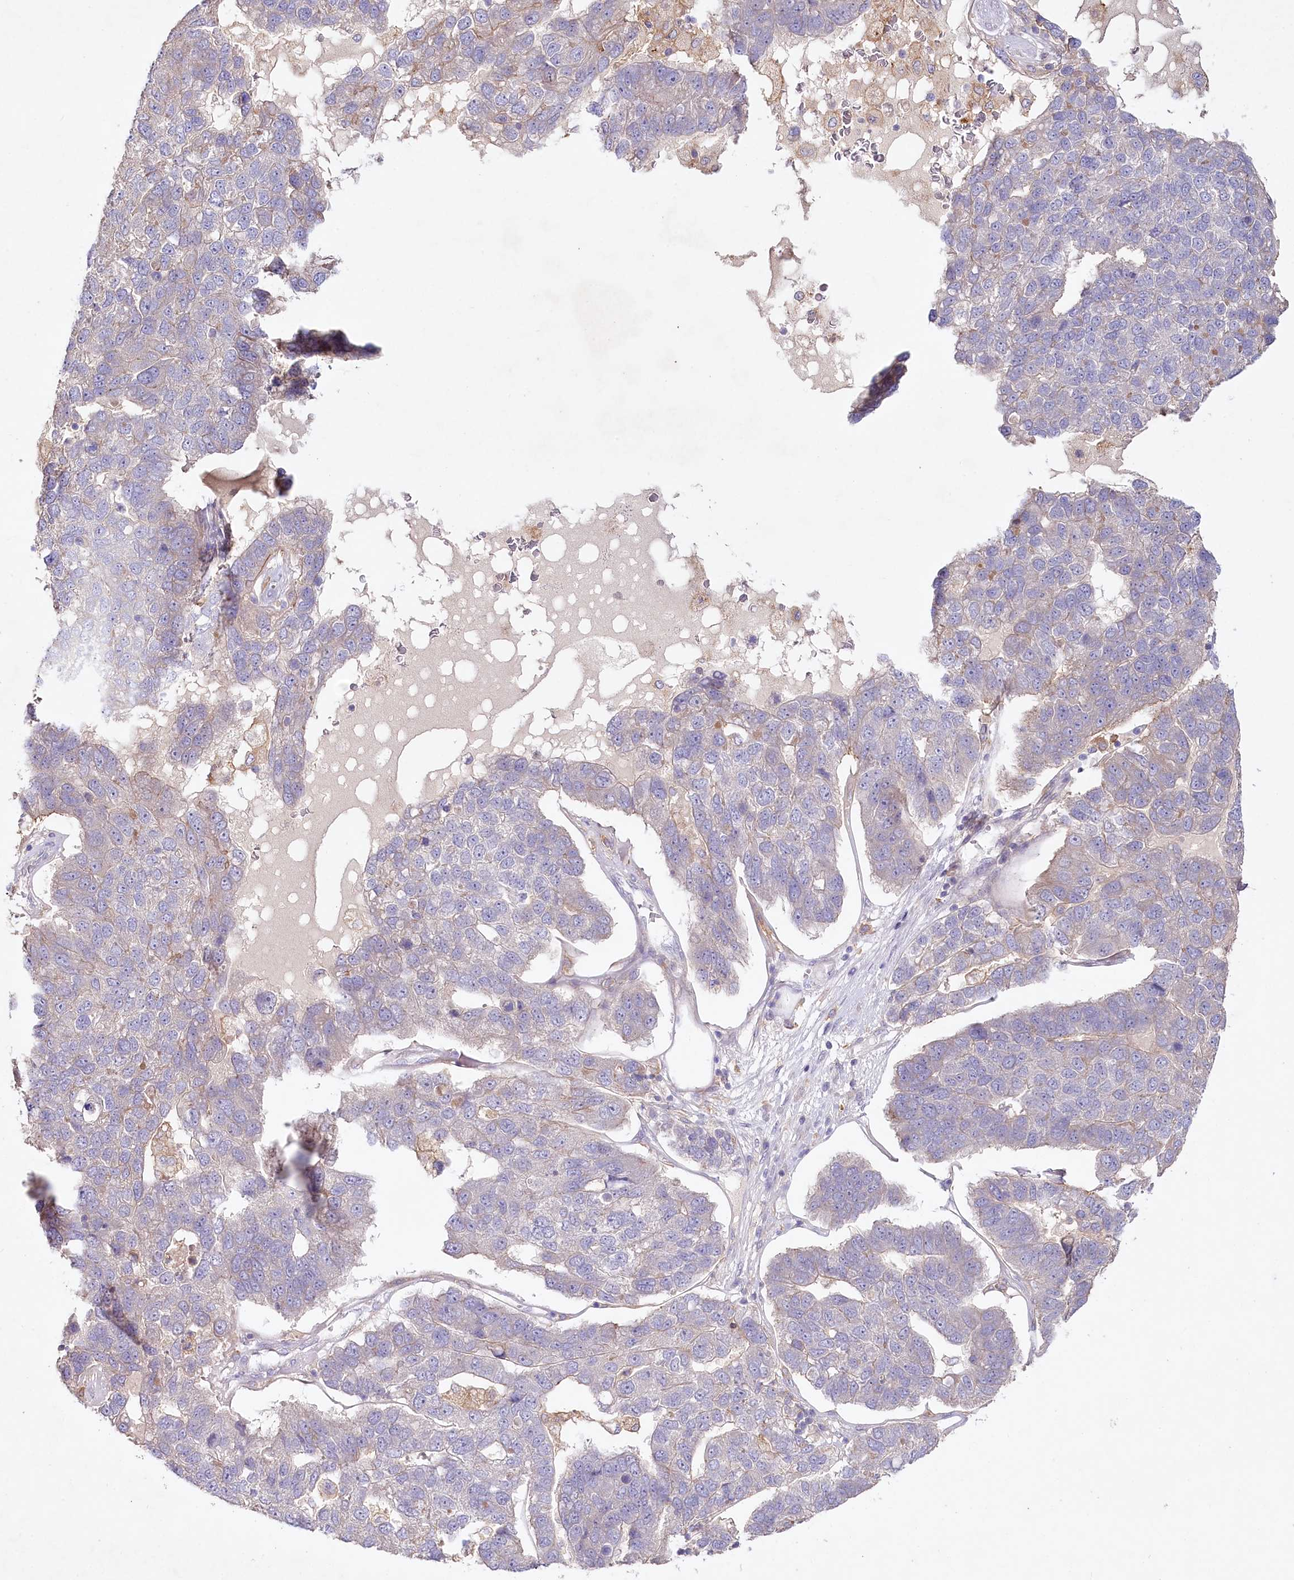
{"staining": {"intensity": "negative", "quantity": "none", "location": "none"}, "tissue": "pancreatic cancer", "cell_type": "Tumor cells", "image_type": "cancer", "snomed": [{"axis": "morphology", "description": "Adenocarcinoma, NOS"}, {"axis": "topography", "description": "Pancreas"}], "caption": "There is no significant staining in tumor cells of adenocarcinoma (pancreatic).", "gene": "ALDH3B1", "patient": {"sex": "female", "age": 61}}